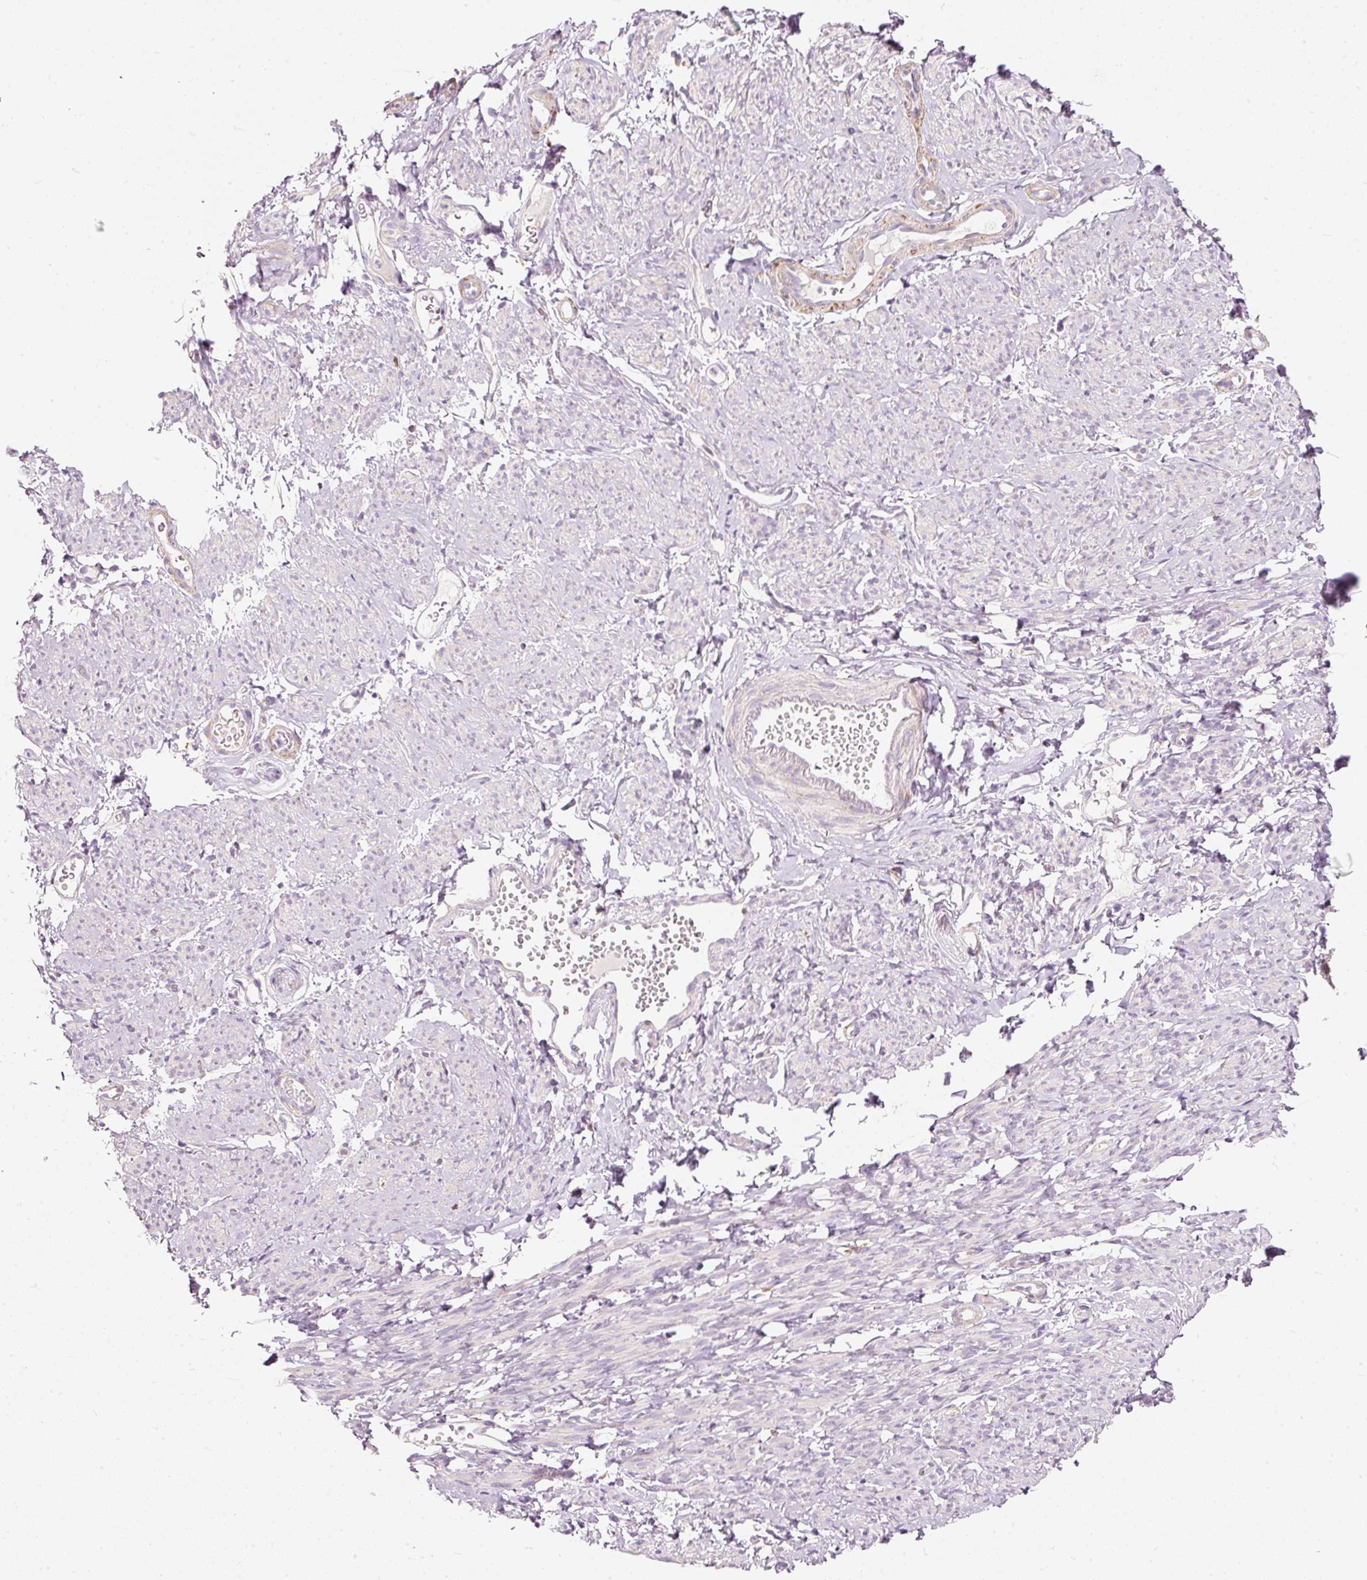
{"staining": {"intensity": "negative", "quantity": "none", "location": "none"}, "tissue": "smooth muscle", "cell_type": "Smooth muscle cells", "image_type": "normal", "snomed": [{"axis": "morphology", "description": "Normal tissue, NOS"}, {"axis": "topography", "description": "Smooth muscle"}], "caption": "Benign smooth muscle was stained to show a protein in brown. There is no significant positivity in smooth muscle cells. The staining was performed using DAB to visualize the protein expression in brown, while the nuclei were stained in blue with hematoxylin (Magnification: 20x).", "gene": "MTHFD2", "patient": {"sex": "female", "age": 65}}